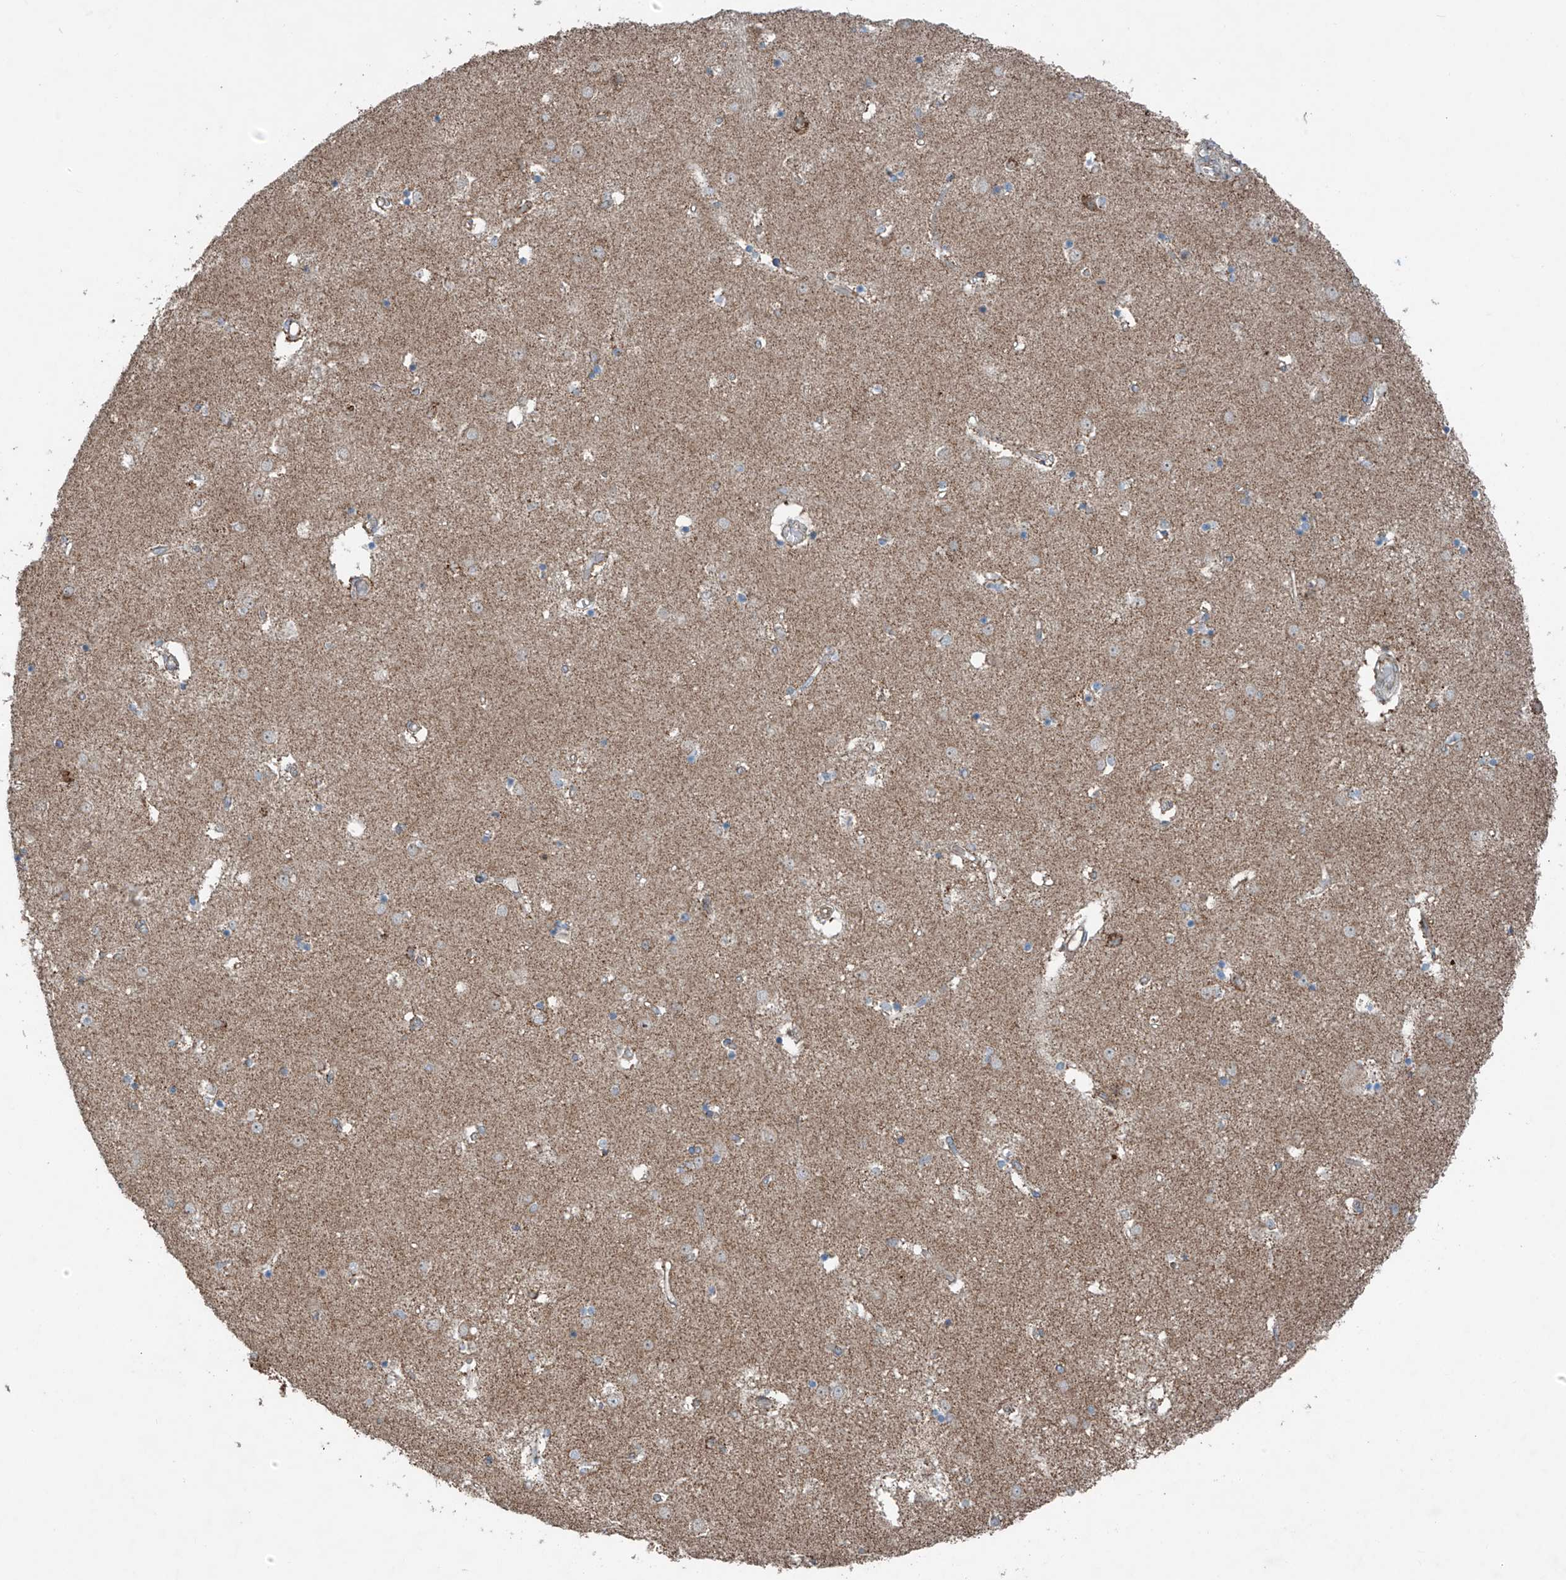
{"staining": {"intensity": "negative", "quantity": "none", "location": "none"}, "tissue": "caudate", "cell_type": "Glial cells", "image_type": "normal", "snomed": [{"axis": "morphology", "description": "Normal tissue, NOS"}, {"axis": "topography", "description": "Lateral ventricle wall"}], "caption": "An IHC histopathology image of unremarkable caudate is shown. There is no staining in glial cells of caudate.", "gene": "SAMD3", "patient": {"sex": "male", "age": 45}}